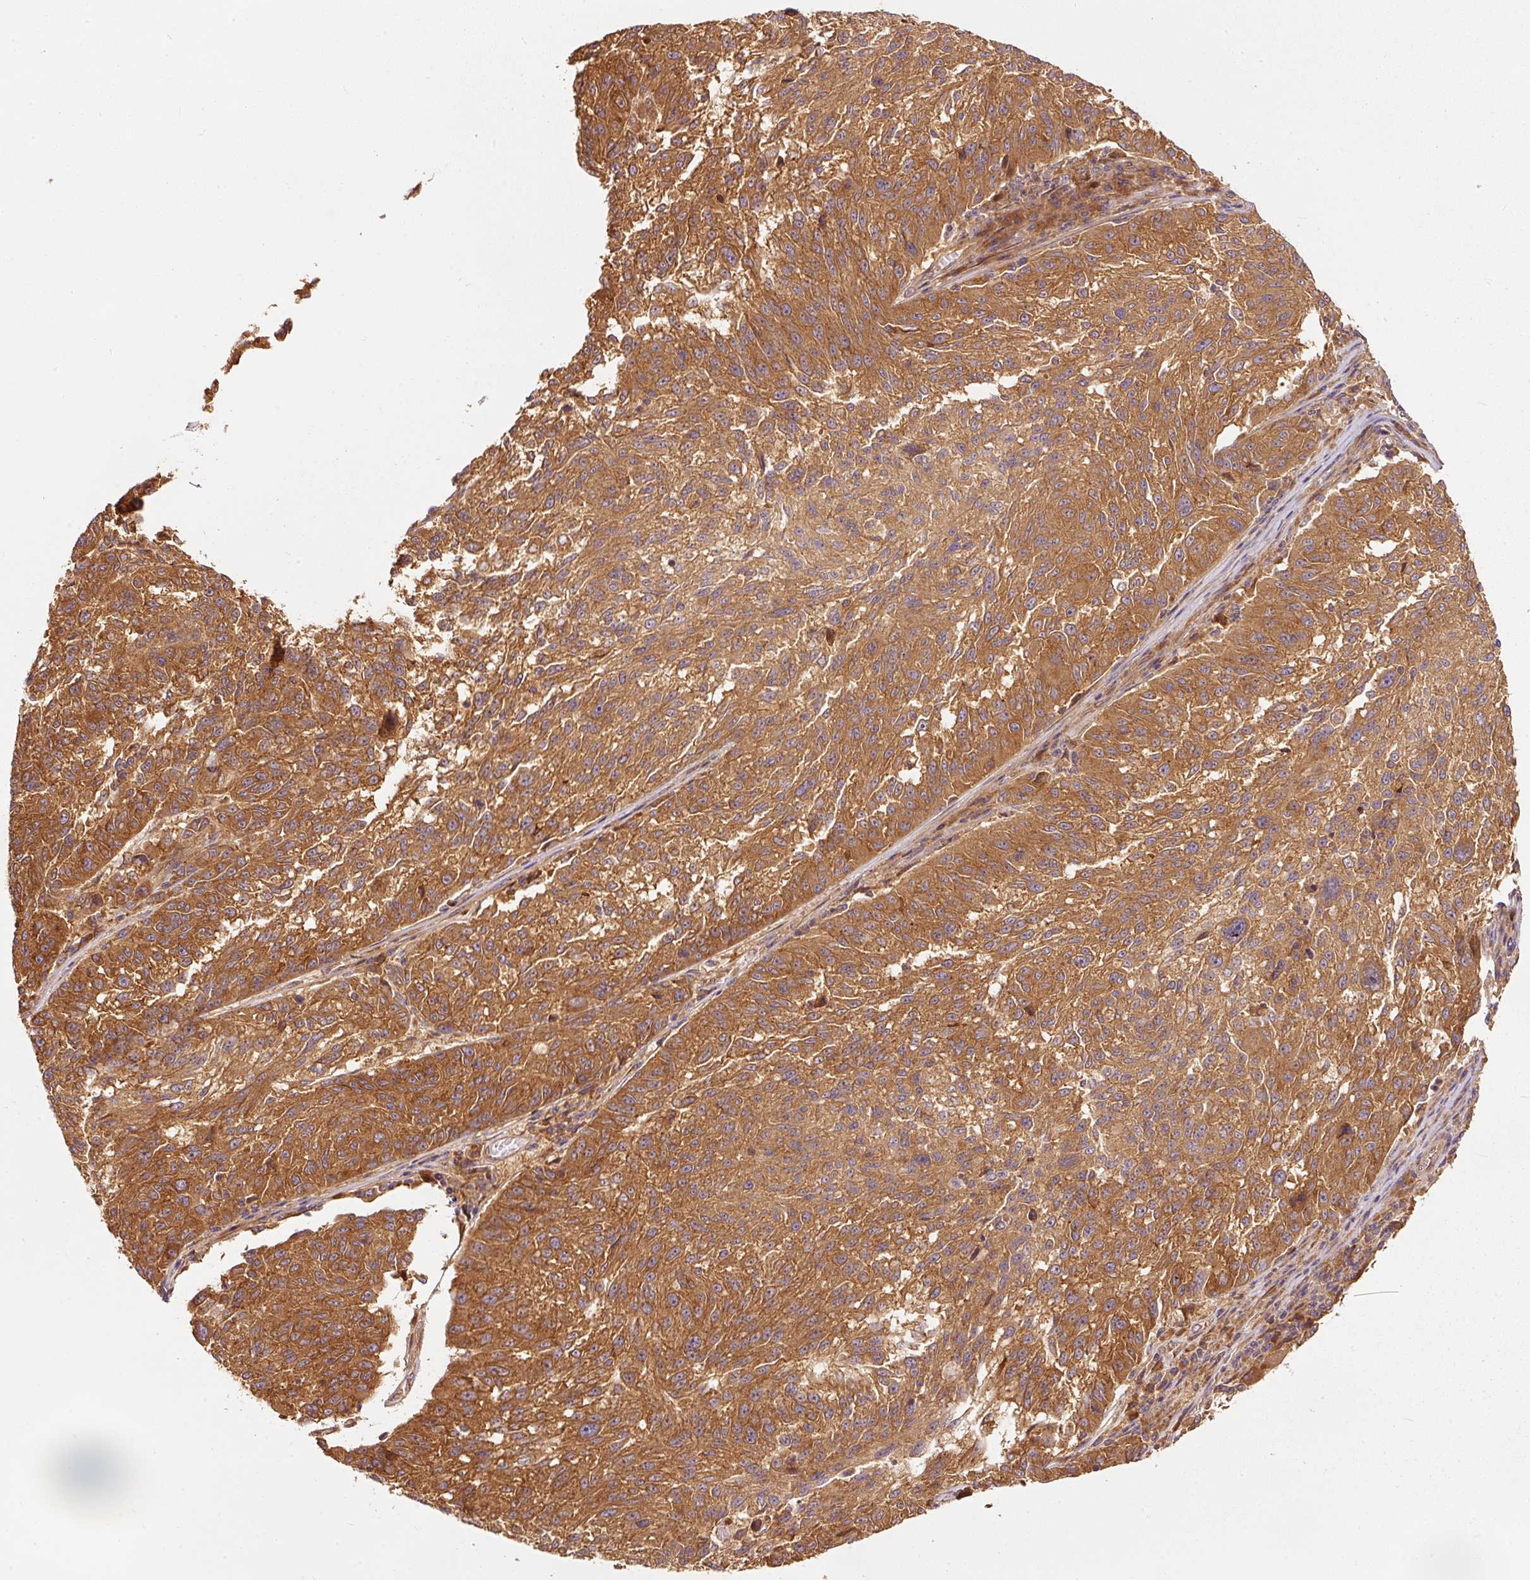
{"staining": {"intensity": "moderate", "quantity": ">75%", "location": "cytoplasmic/membranous"}, "tissue": "melanoma", "cell_type": "Tumor cells", "image_type": "cancer", "snomed": [{"axis": "morphology", "description": "Malignant melanoma, NOS"}, {"axis": "topography", "description": "Skin"}], "caption": "Moderate cytoplasmic/membranous protein positivity is identified in approximately >75% of tumor cells in malignant melanoma.", "gene": "EIF3B", "patient": {"sex": "male", "age": 53}}